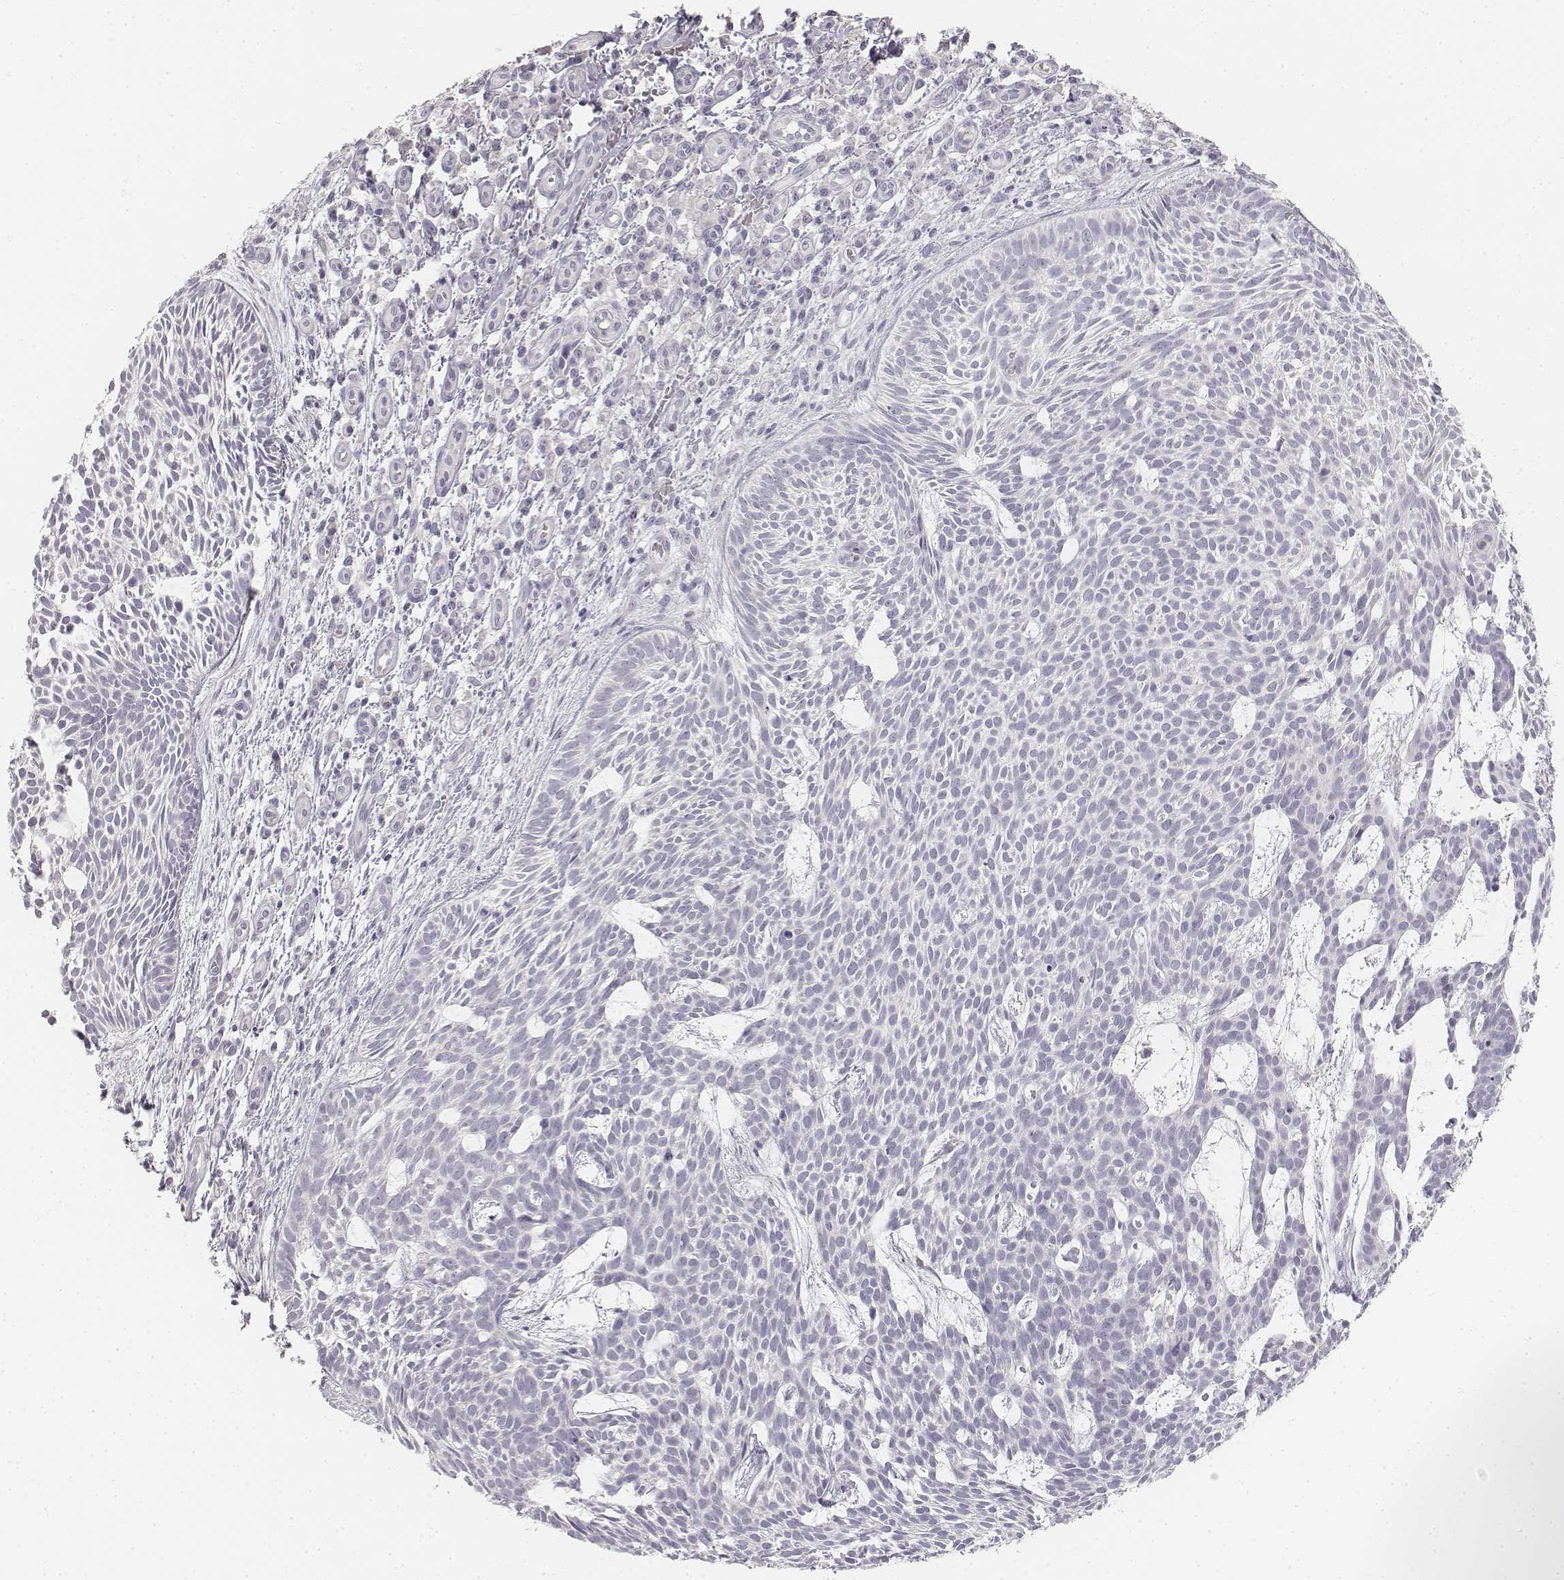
{"staining": {"intensity": "negative", "quantity": "none", "location": "none"}, "tissue": "skin cancer", "cell_type": "Tumor cells", "image_type": "cancer", "snomed": [{"axis": "morphology", "description": "Basal cell carcinoma"}, {"axis": "topography", "description": "Skin"}], "caption": "IHC histopathology image of skin cancer (basal cell carcinoma) stained for a protein (brown), which displays no staining in tumor cells. (Stains: DAB (3,3'-diaminobenzidine) immunohistochemistry with hematoxylin counter stain, Microscopy: brightfield microscopy at high magnification).", "gene": "DSG4", "patient": {"sex": "male", "age": 59}}